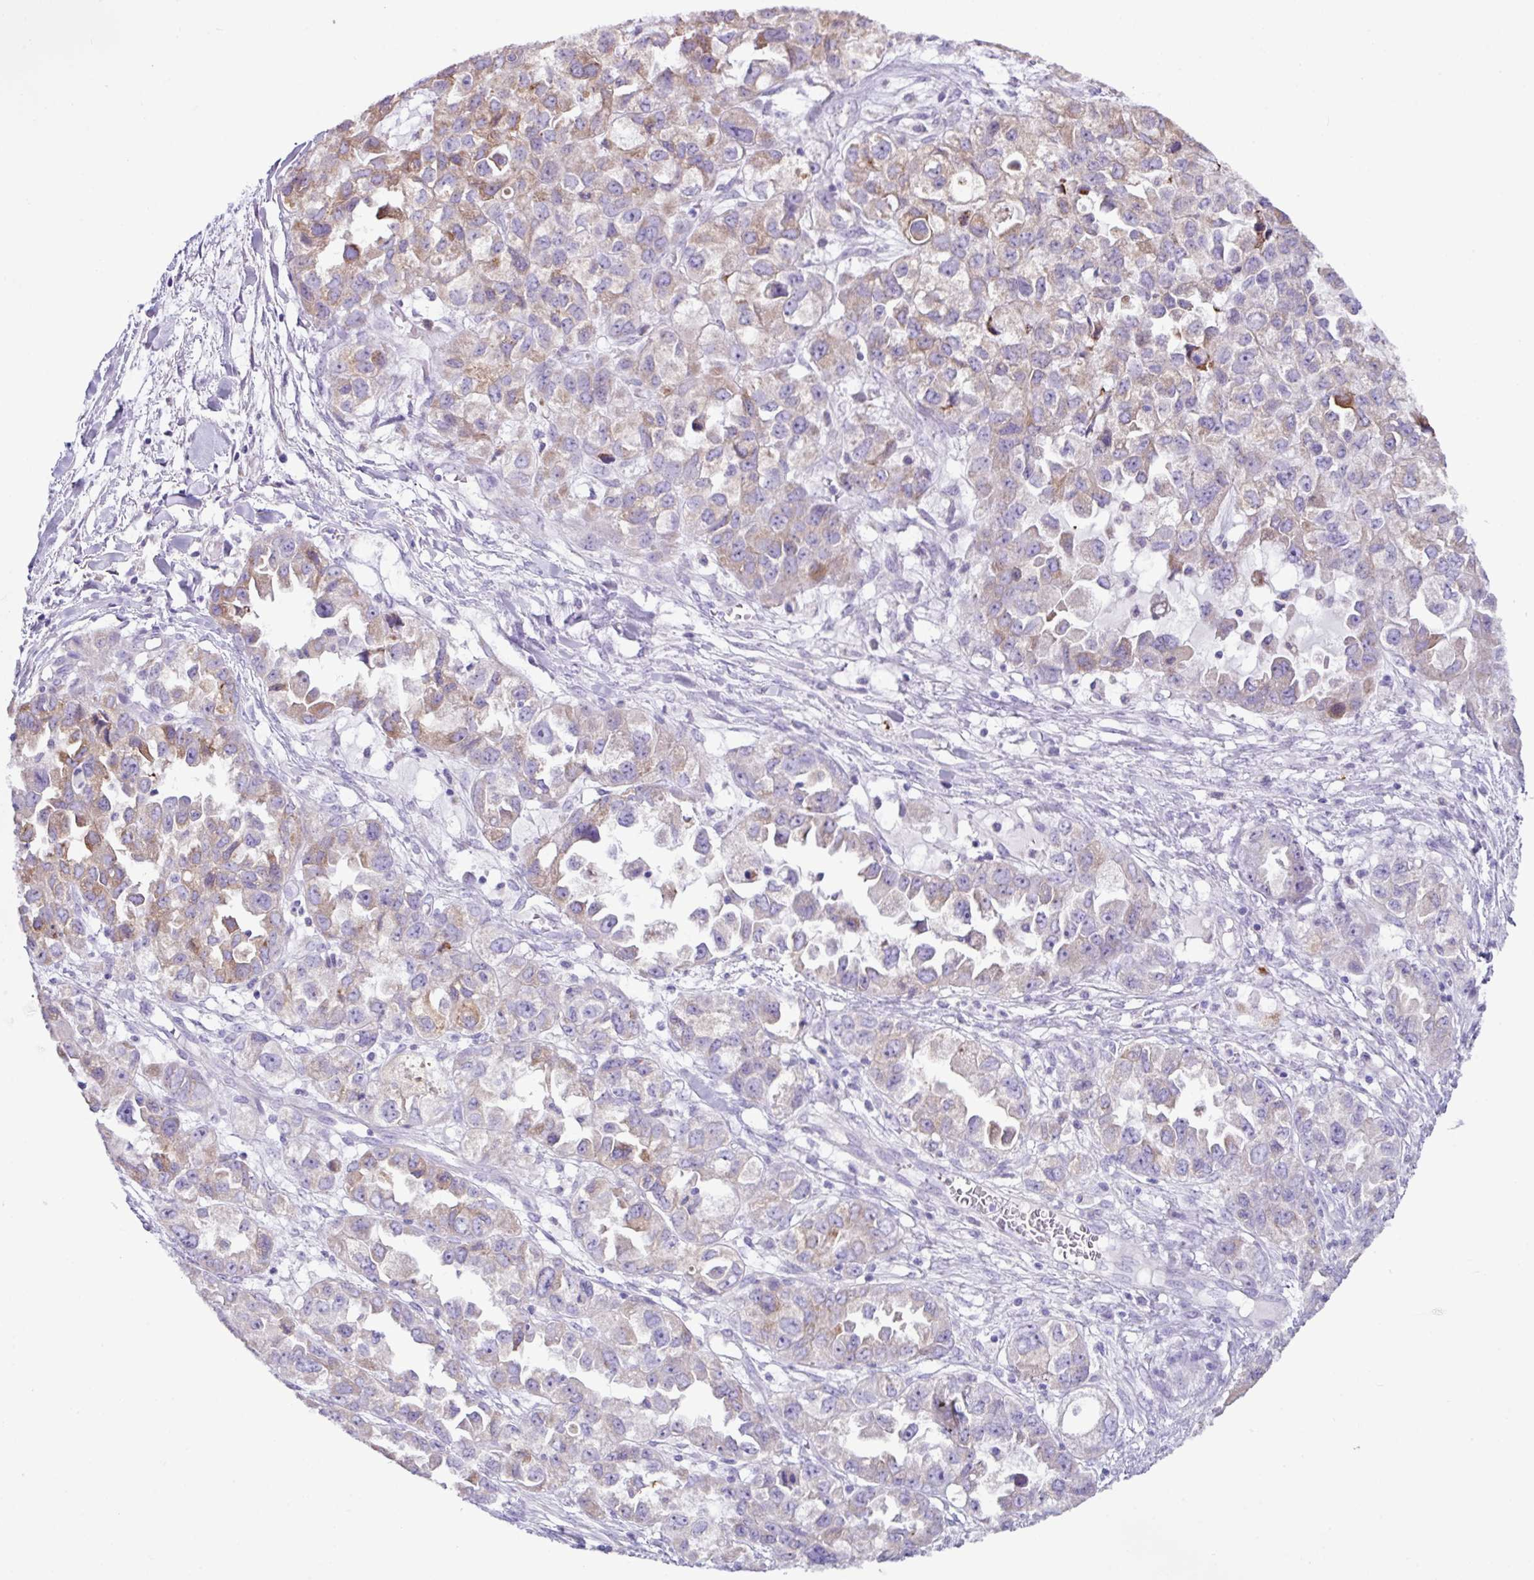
{"staining": {"intensity": "moderate", "quantity": "<25%", "location": "cytoplasmic/membranous"}, "tissue": "ovarian cancer", "cell_type": "Tumor cells", "image_type": "cancer", "snomed": [{"axis": "morphology", "description": "Cystadenocarcinoma, serous, NOS"}, {"axis": "topography", "description": "Ovary"}], "caption": "Protein expression analysis of human ovarian cancer (serous cystadenocarcinoma) reveals moderate cytoplasmic/membranous expression in approximately <25% of tumor cells.", "gene": "RGS21", "patient": {"sex": "female", "age": 84}}